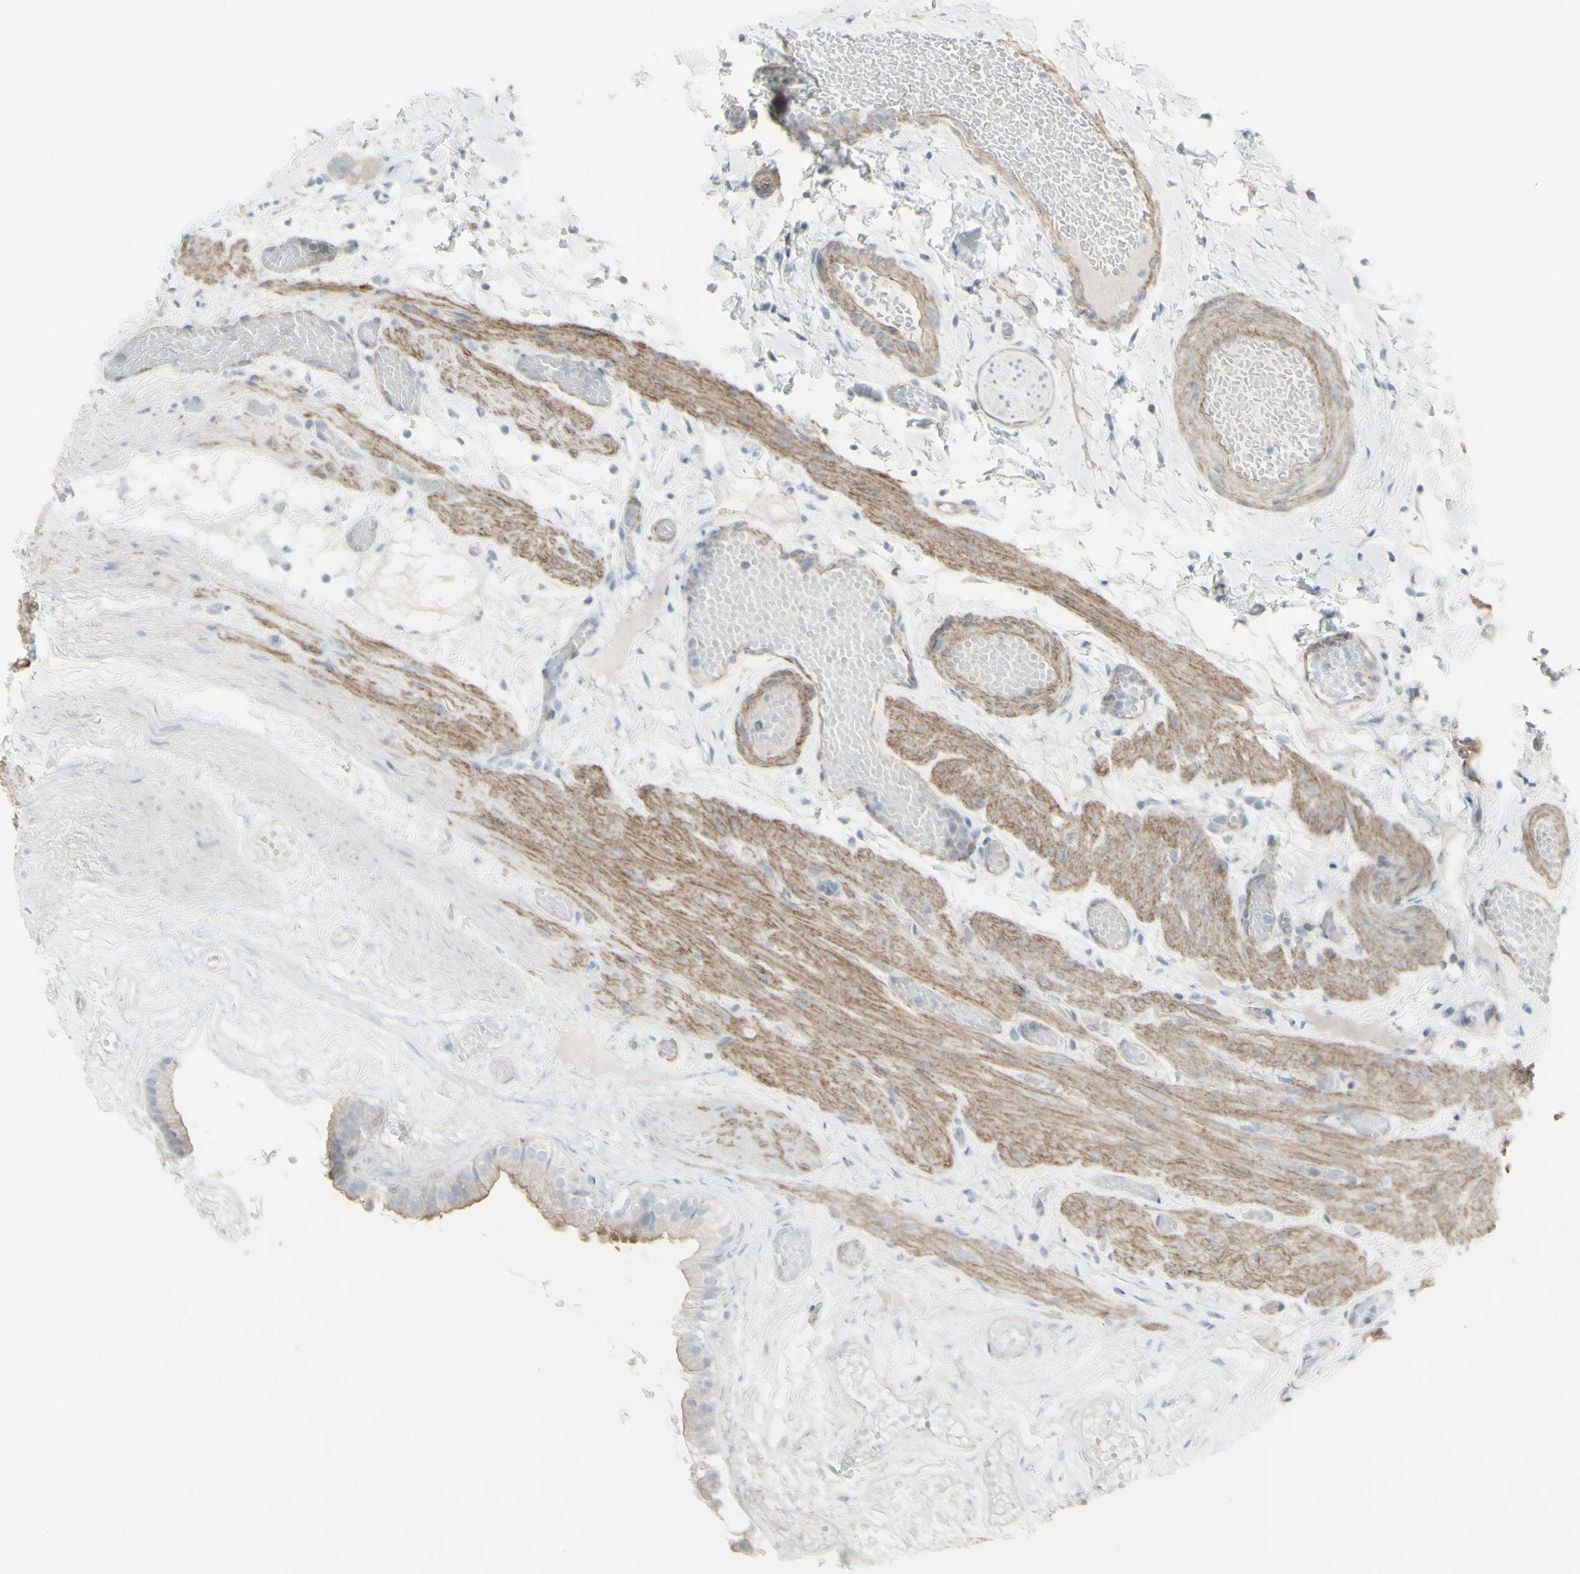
{"staining": {"intensity": "moderate", "quantity": ">75%", "location": "cytoplasmic/membranous"}, "tissue": "gallbladder", "cell_type": "Glandular cells", "image_type": "normal", "snomed": [{"axis": "morphology", "description": "Normal tissue, NOS"}, {"axis": "topography", "description": "Gallbladder"}], "caption": "Moderate cytoplasmic/membranous staining is identified in about >75% of glandular cells in benign gallbladder.", "gene": "GALNT6", "patient": {"sex": "female", "age": 26}}